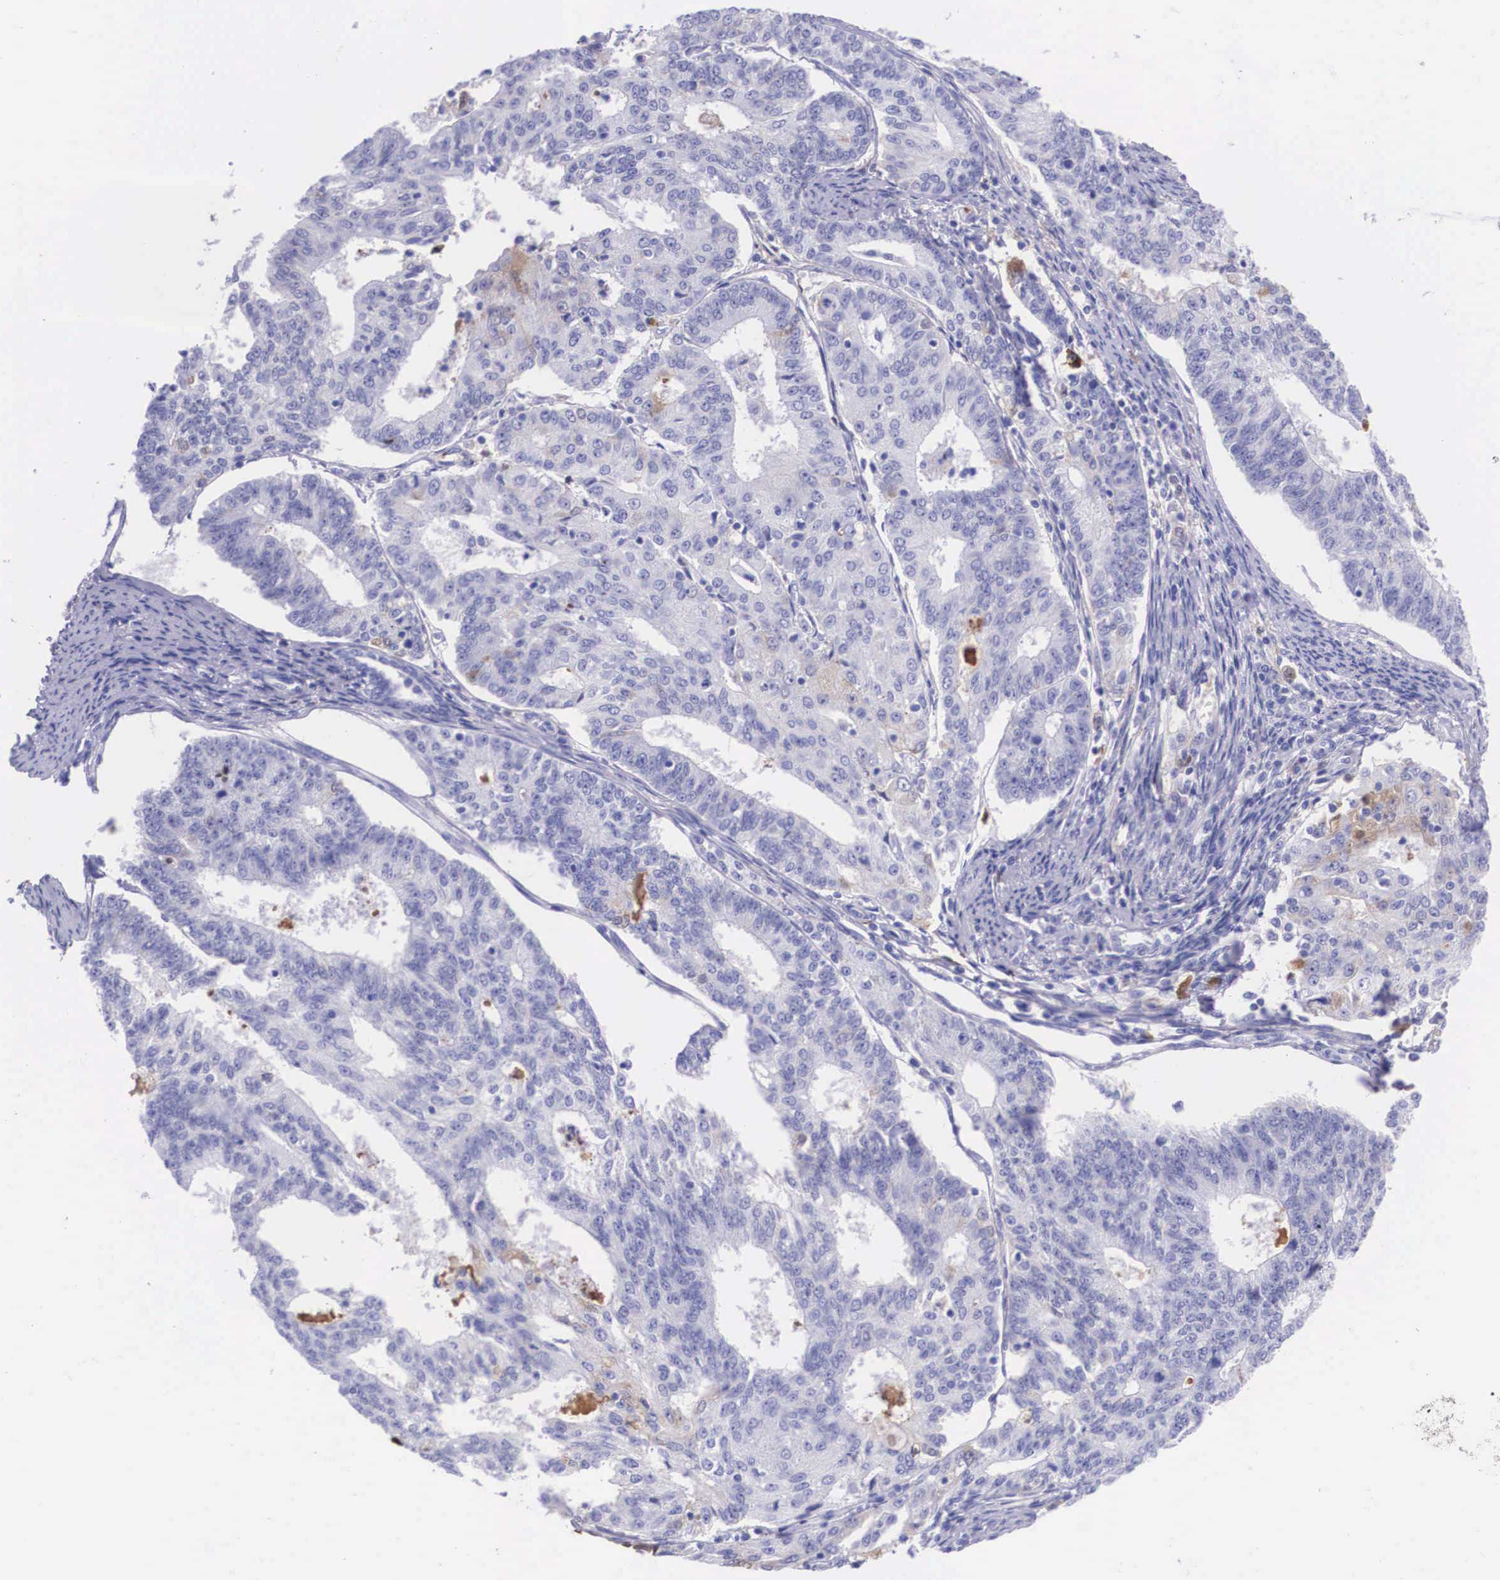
{"staining": {"intensity": "negative", "quantity": "none", "location": "none"}, "tissue": "endometrial cancer", "cell_type": "Tumor cells", "image_type": "cancer", "snomed": [{"axis": "morphology", "description": "Adenocarcinoma, NOS"}, {"axis": "topography", "description": "Endometrium"}], "caption": "Endometrial cancer was stained to show a protein in brown. There is no significant expression in tumor cells. (Brightfield microscopy of DAB (3,3'-diaminobenzidine) immunohistochemistry at high magnification).", "gene": "PLG", "patient": {"sex": "female", "age": 56}}